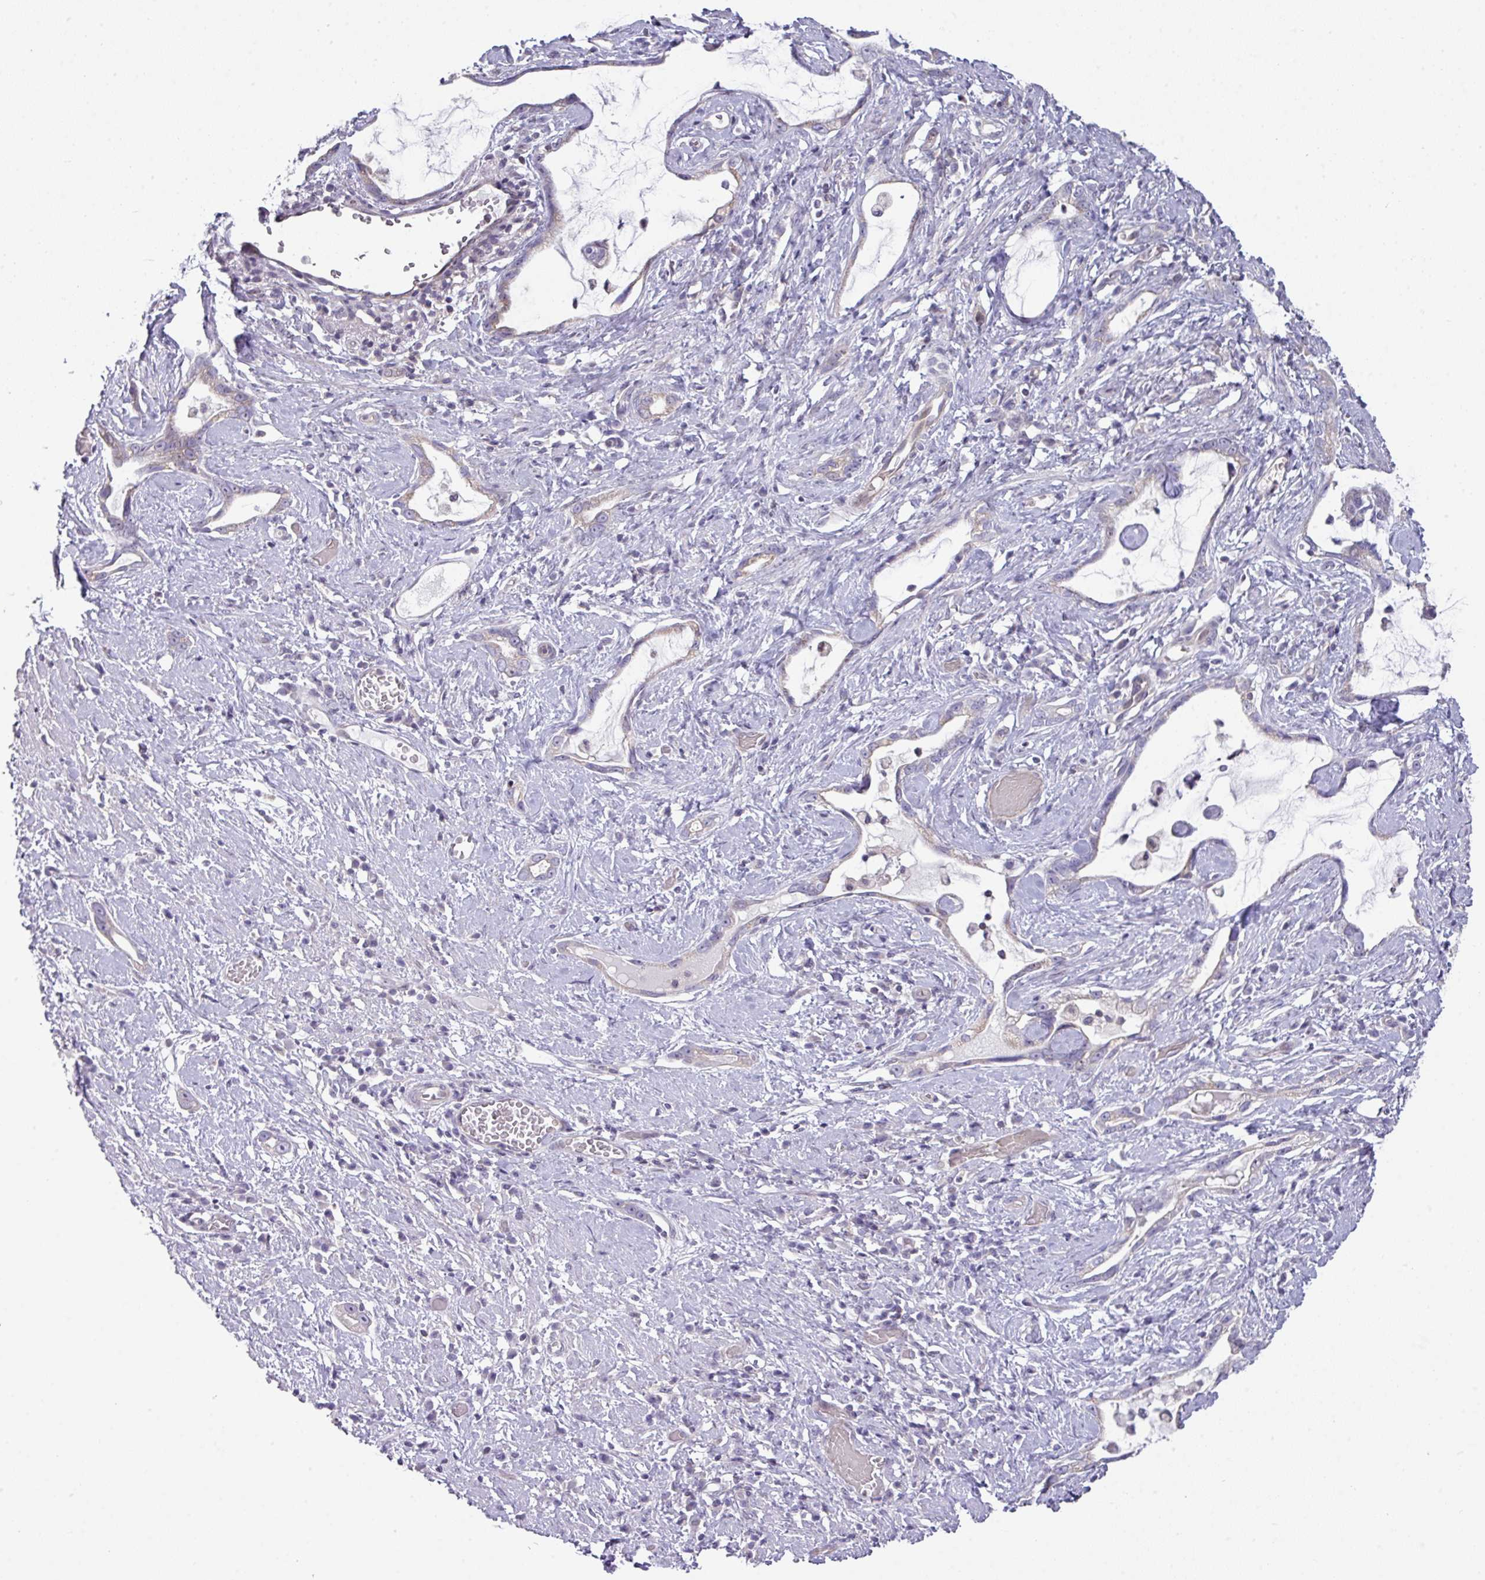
{"staining": {"intensity": "weak", "quantity": "<25%", "location": "cytoplasmic/membranous"}, "tissue": "stomach cancer", "cell_type": "Tumor cells", "image_type": "cancer", "snomed": [{"axis": "morphology", "description": "Adenocarcinoma, NOS"}, {"axis": "topography", "description": "Stomach"}], "caption": "Tumor cells are negative for brown protein staining in stomach cancer.", "gene": "STAT5A", "patient": {"sex": "male", "age": 55}}